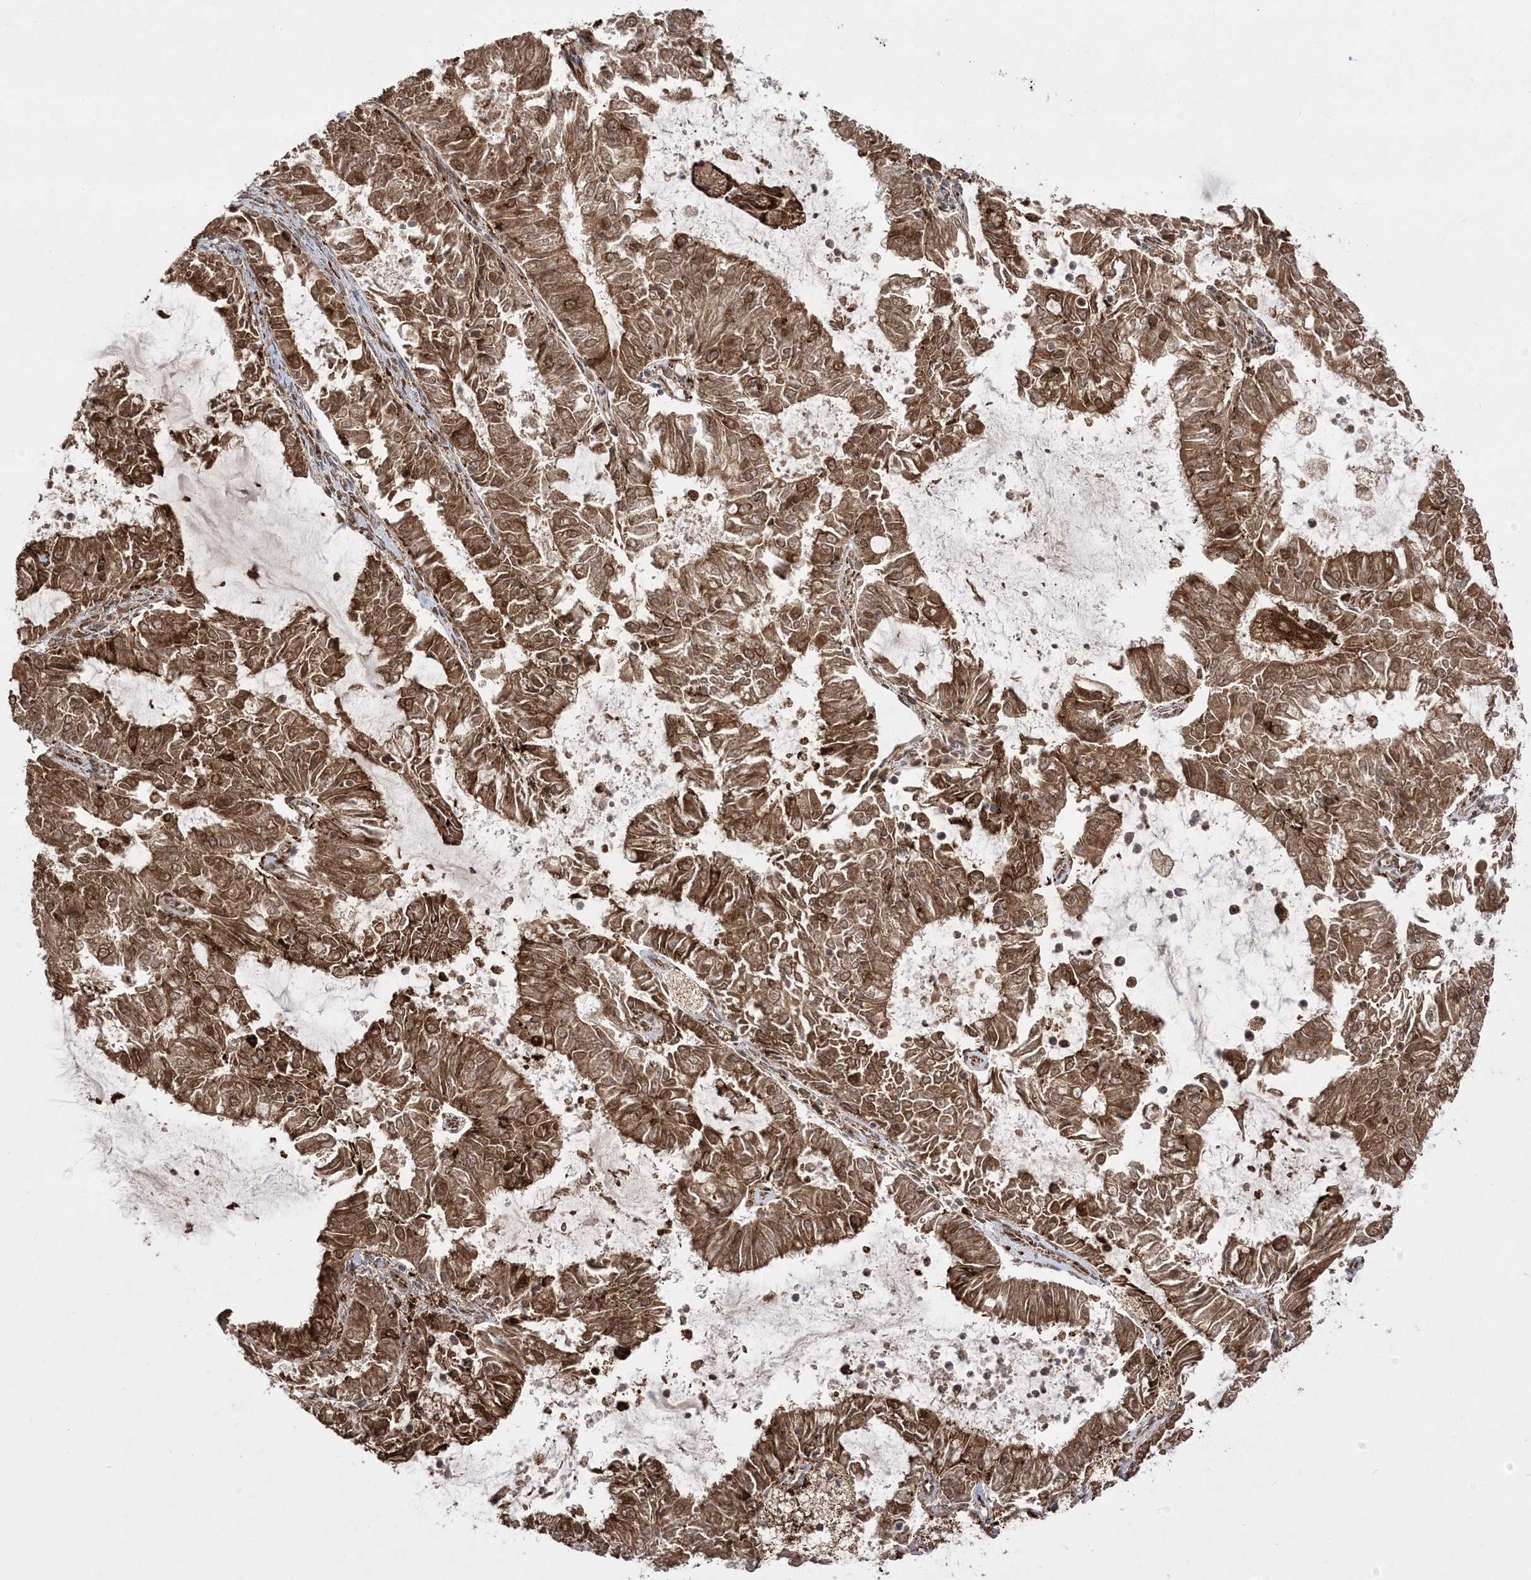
{"staining": {"intensity": "moderate", "quantity": ">75%", "location": "cytoplasmic/membranous,nuclear"}, "tissue": "endometrial cancer", "cell_type": "Tumor cells", "image_type": "cancer", "snomed": [{"axis": "morphology", "description": "Adenocarcinoma, NOS"}, {"axis": "topography", "description": "Endometrium"}], "caption": "A medium amount of moderate cytoplasmic/membranous and nuclear staining is seen in approximately >75% of tumor cells in adenocarcinoma (endometrial) tissue.", "gene": "EPC2", "patient": {"sex": "female", "age": 57}}